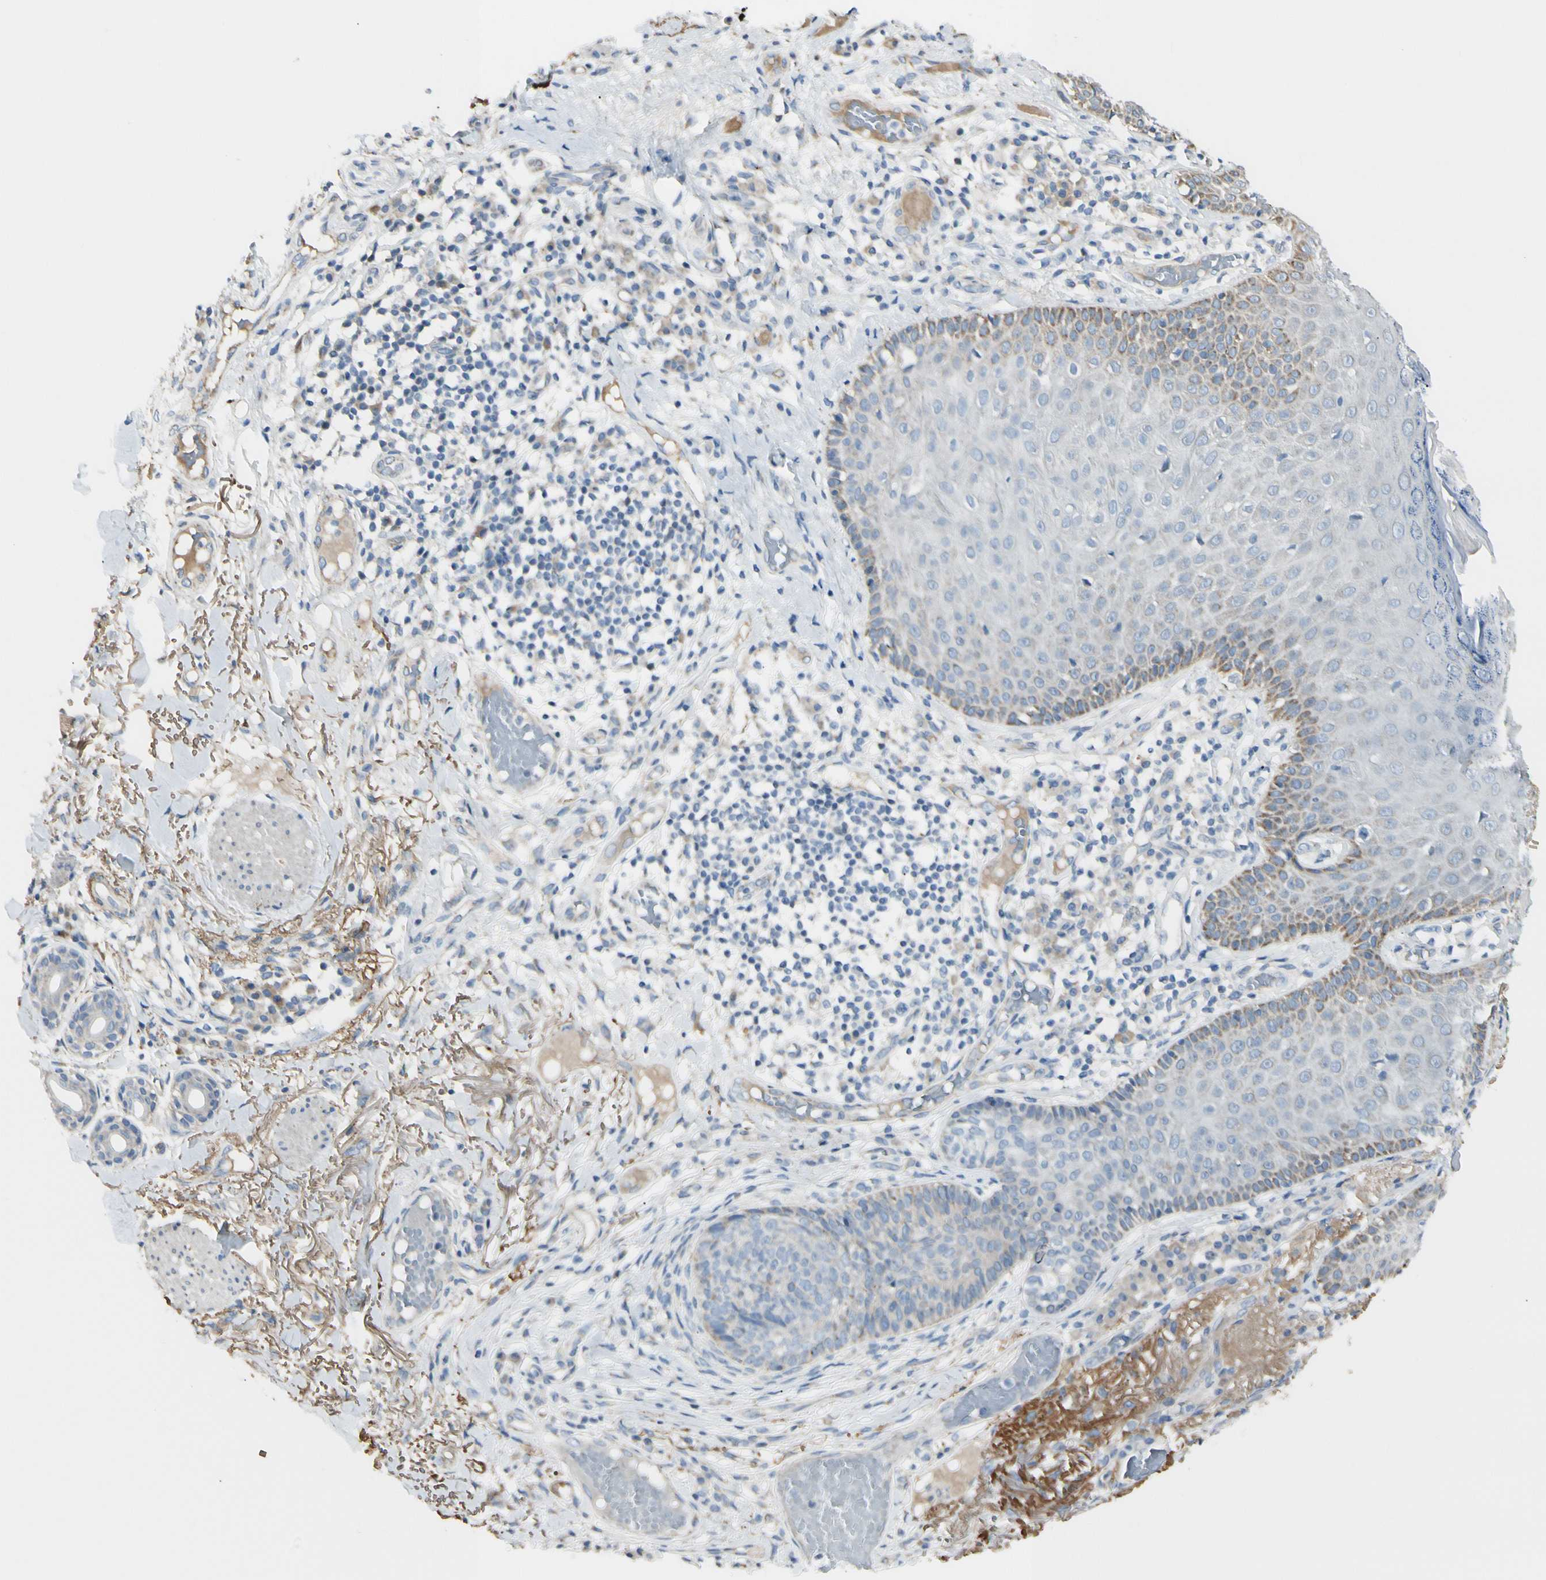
{"staining": {"intensity": "weak", "quantity": "25%-75%", "location": "cytoplasmic/membranous"}, "tissue": "skin cancer", "cell_type": "Tumor cells", "image_type": "cancer", "snomed": [{"axis": "morphology", "description": "Normal tissue, NOS"}, {"axis": "morphology", "description": "Basal cell carcinoma"}, {"axis": "topography", "description": "Skin"}], "caption": "High-magnification brightfield microscopy of skin cancer stained with DAB (brown) and counterstained with hematoxylin (blue). tumor cells exhibit weak cytoplasmic/membranous positivity is appreciated in approximately25%-75% of cells.", "gene": "EPHA3", "patient": {"sex": "male", "age": 52}}